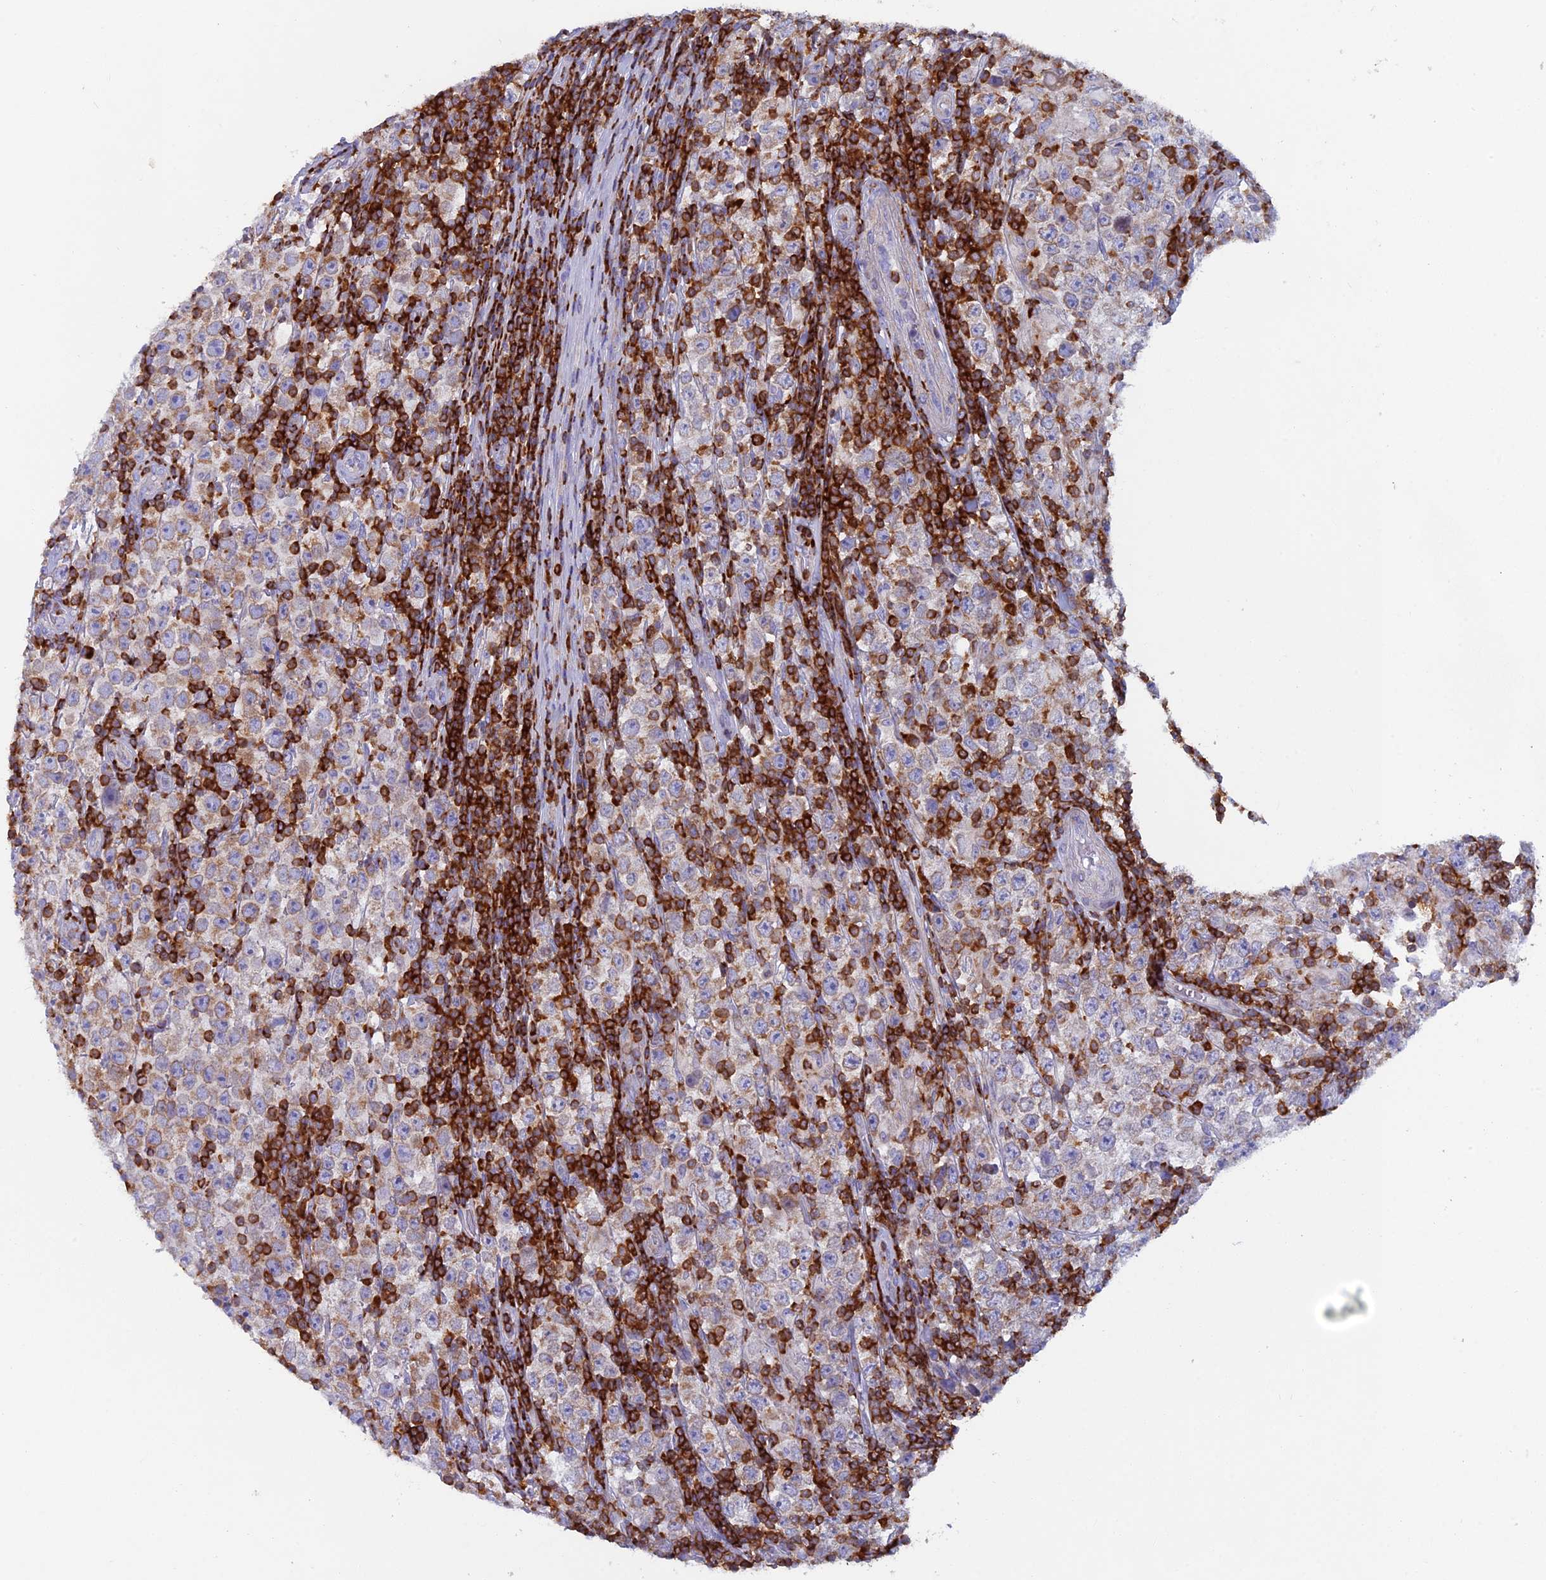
{"staining": {"intensity": "weak", "quantity": ">75%", "location": "cytoplasmic/membranous"}, "tissue": "testis cancer", "cell_type": "Tumor cells", "image_type": "cancer", "snomed": [{"axis": "morphology", "description": "Normal tissue, NOS"}, {"axis": "morphology", "description": "Urothelial carcinoma, High grade"}, {"axis": "morphology", "description": "Seminoma, NOS"}, {"axis": "morphology", "description": "Carcinoma, Embryonal, NOS"}, {"axis": "topography", "description": "Urinary bladder"}, {"axis": "topography", "description": "Testis"}], "caption": "The histopathology image demonstrates immunohistochemical staining of embryonal carcinoma (testis). There is weak cytoplasmic/membranous expression is seen in about >75% of tumor cells. (DAB (3,3'-diaminobenzidine) = brown stain, brightfield microscopy at high magnification).", "gene": "ABI3BP", "patient": {"sex": "male", "age": 41}}